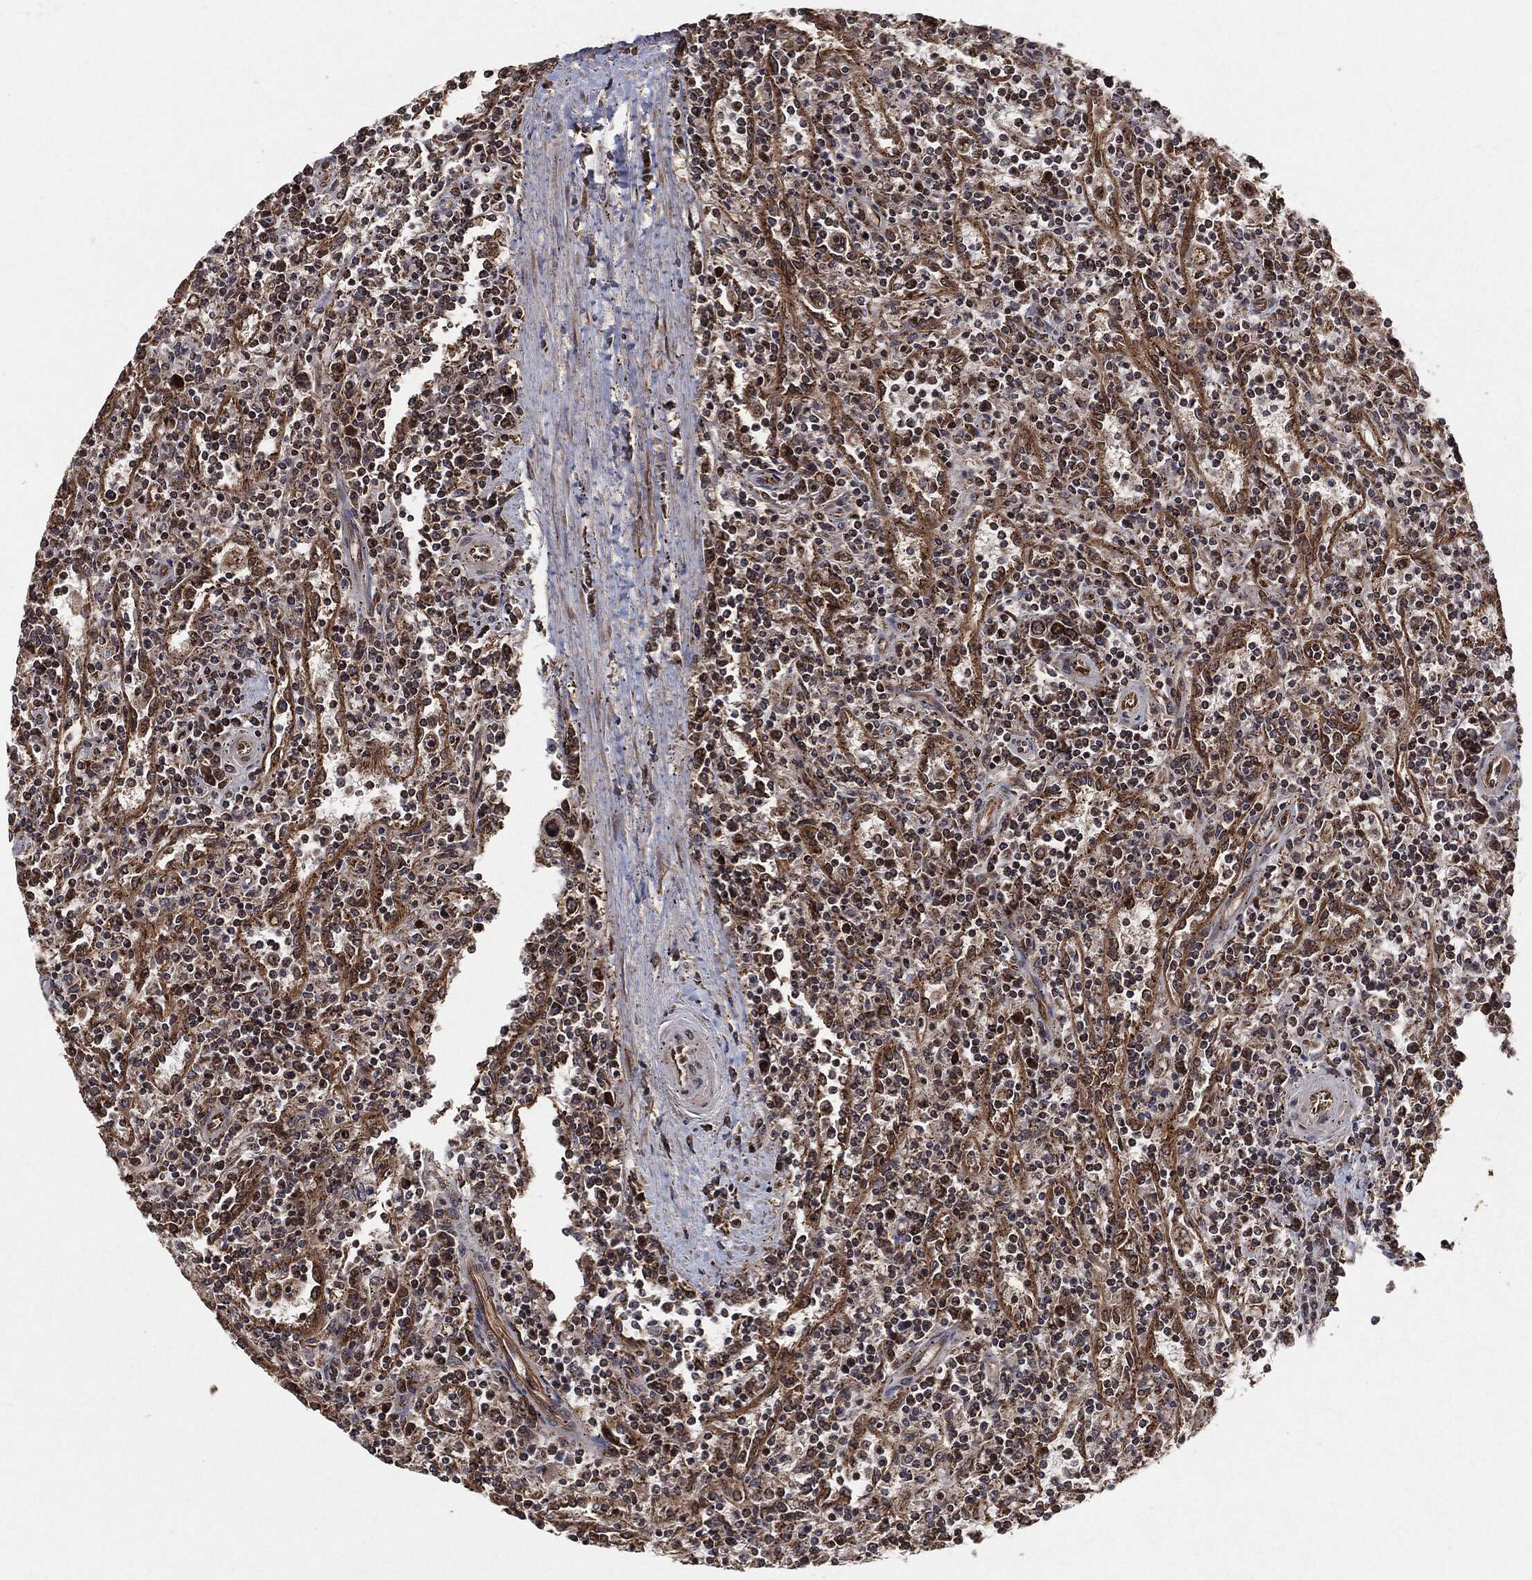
{"staining": {"intensity": "moderate", "quantity": "<25%", "location": "cytoplasmic/membranous,nuclear"}, "tissue": "lymphoma", "cell_type": "Tumor cells", "image_type": "cancer", "snomed": [{"axis": "morphology", "description": "Malignant lymphoma, non-Hodgkin's type, Low grade"}, {"axis": "topography", "description": "Spleen"}], "caption": "A micrograph showing moderate cytoplasmic/membranous and nuclear expression in about <25% of tumor cells in lymphoma, as visualized by brown immunohistochemical staining.", "gene": "BCAR1", "patient": {"sex": "male", "age": 62}}